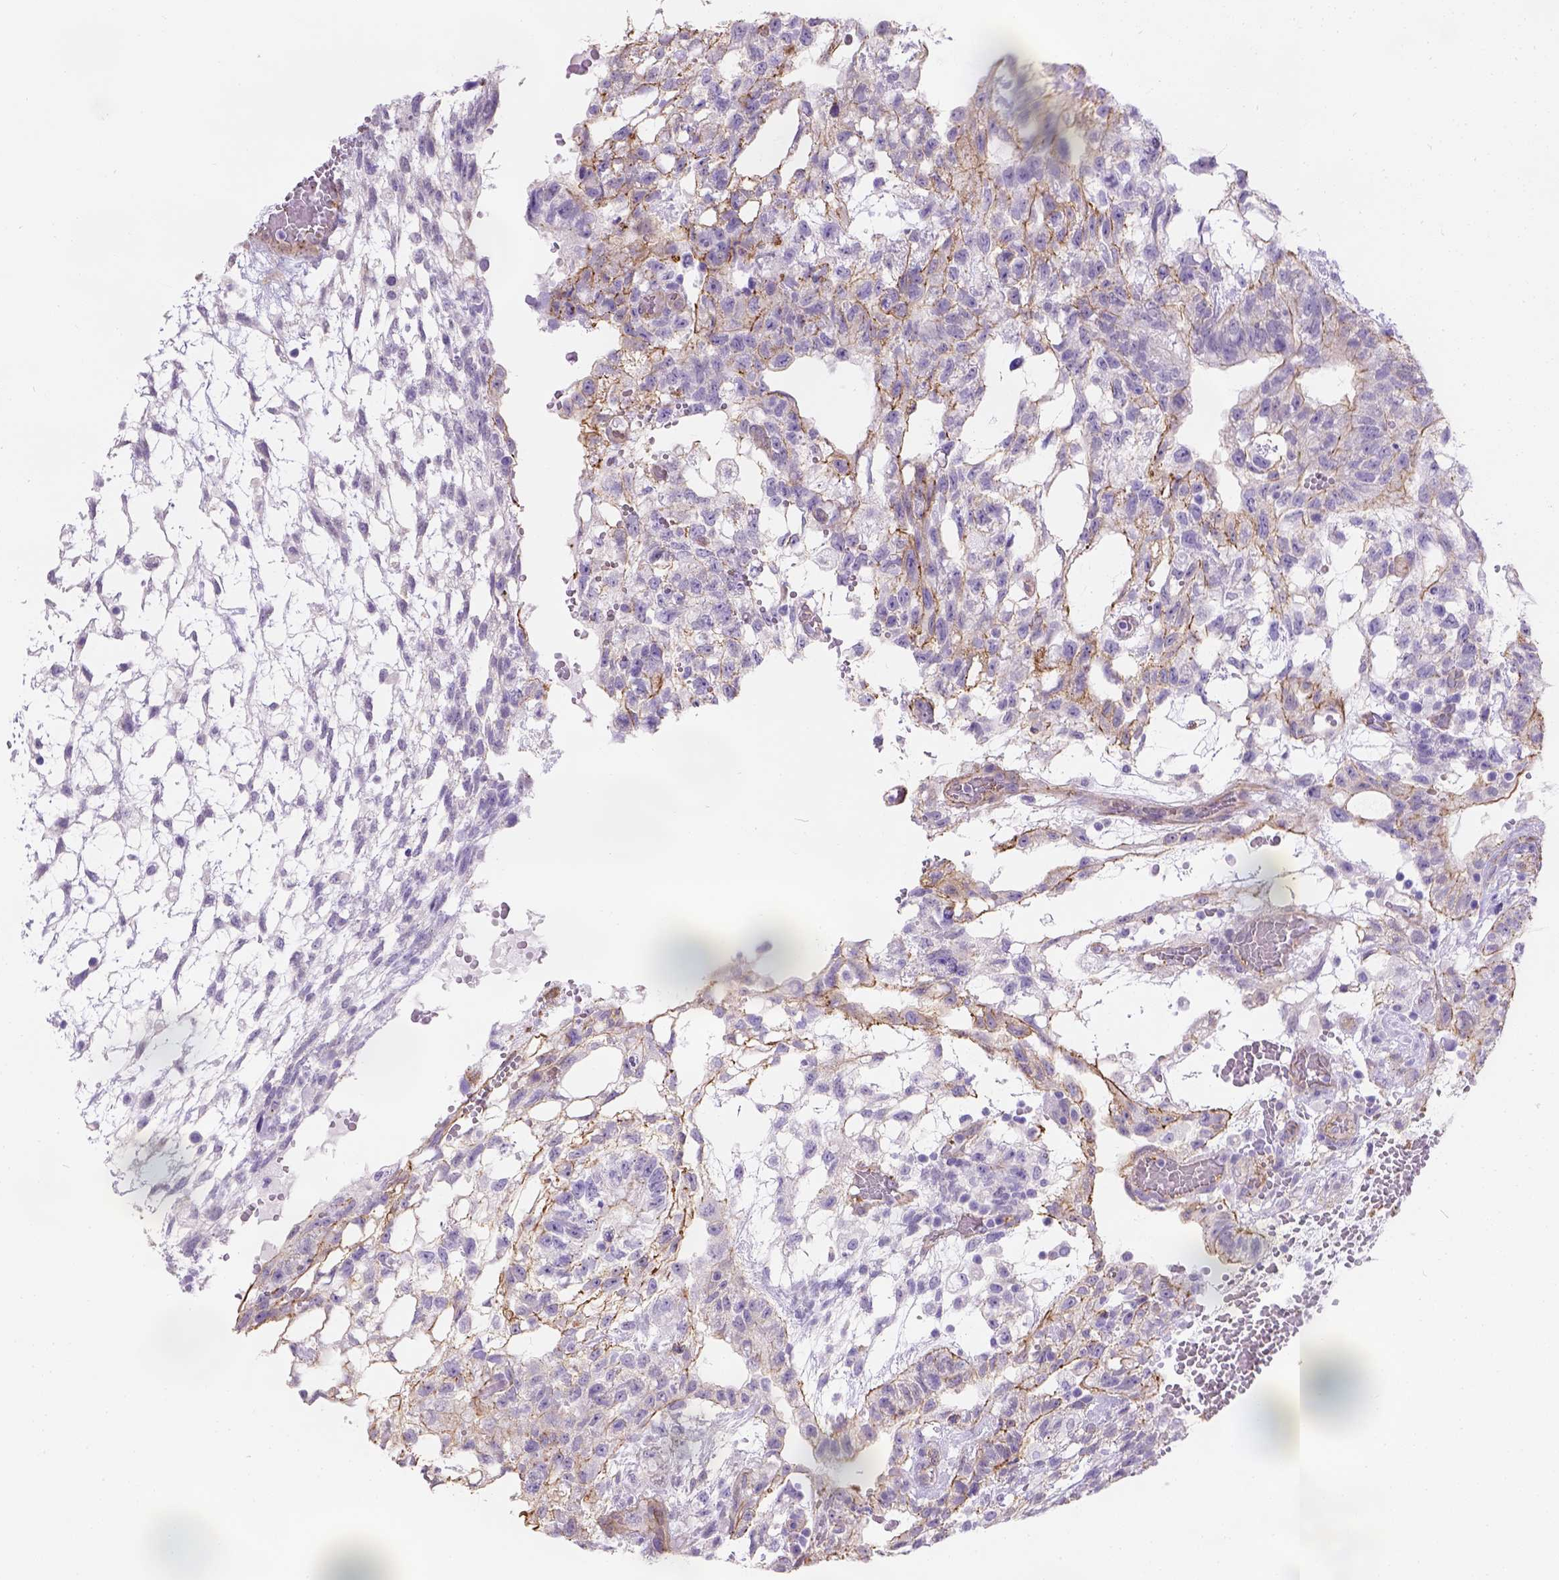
{"staining": {"intensity": "moderate", "quantity": "25%-75%", "location": "cytoplasmic/membranous"}, "tissue": "testis cancer", "cell_type": "Tumor cells", "image_type": "cancer", "snomed": [{"axis": "morphology", "description": "Carcinoma, Embryonal, NOS"}, {"axis": "topography", "description": "Testis"}], "caption": "This is a histology image of IHC staining of testis embryonal carcinoma, which shows moderate staining in the cytoplasmic/membranous of tumor cells.", "gene": "PHF7", "patient": {"sex": "male", "age": 32}}